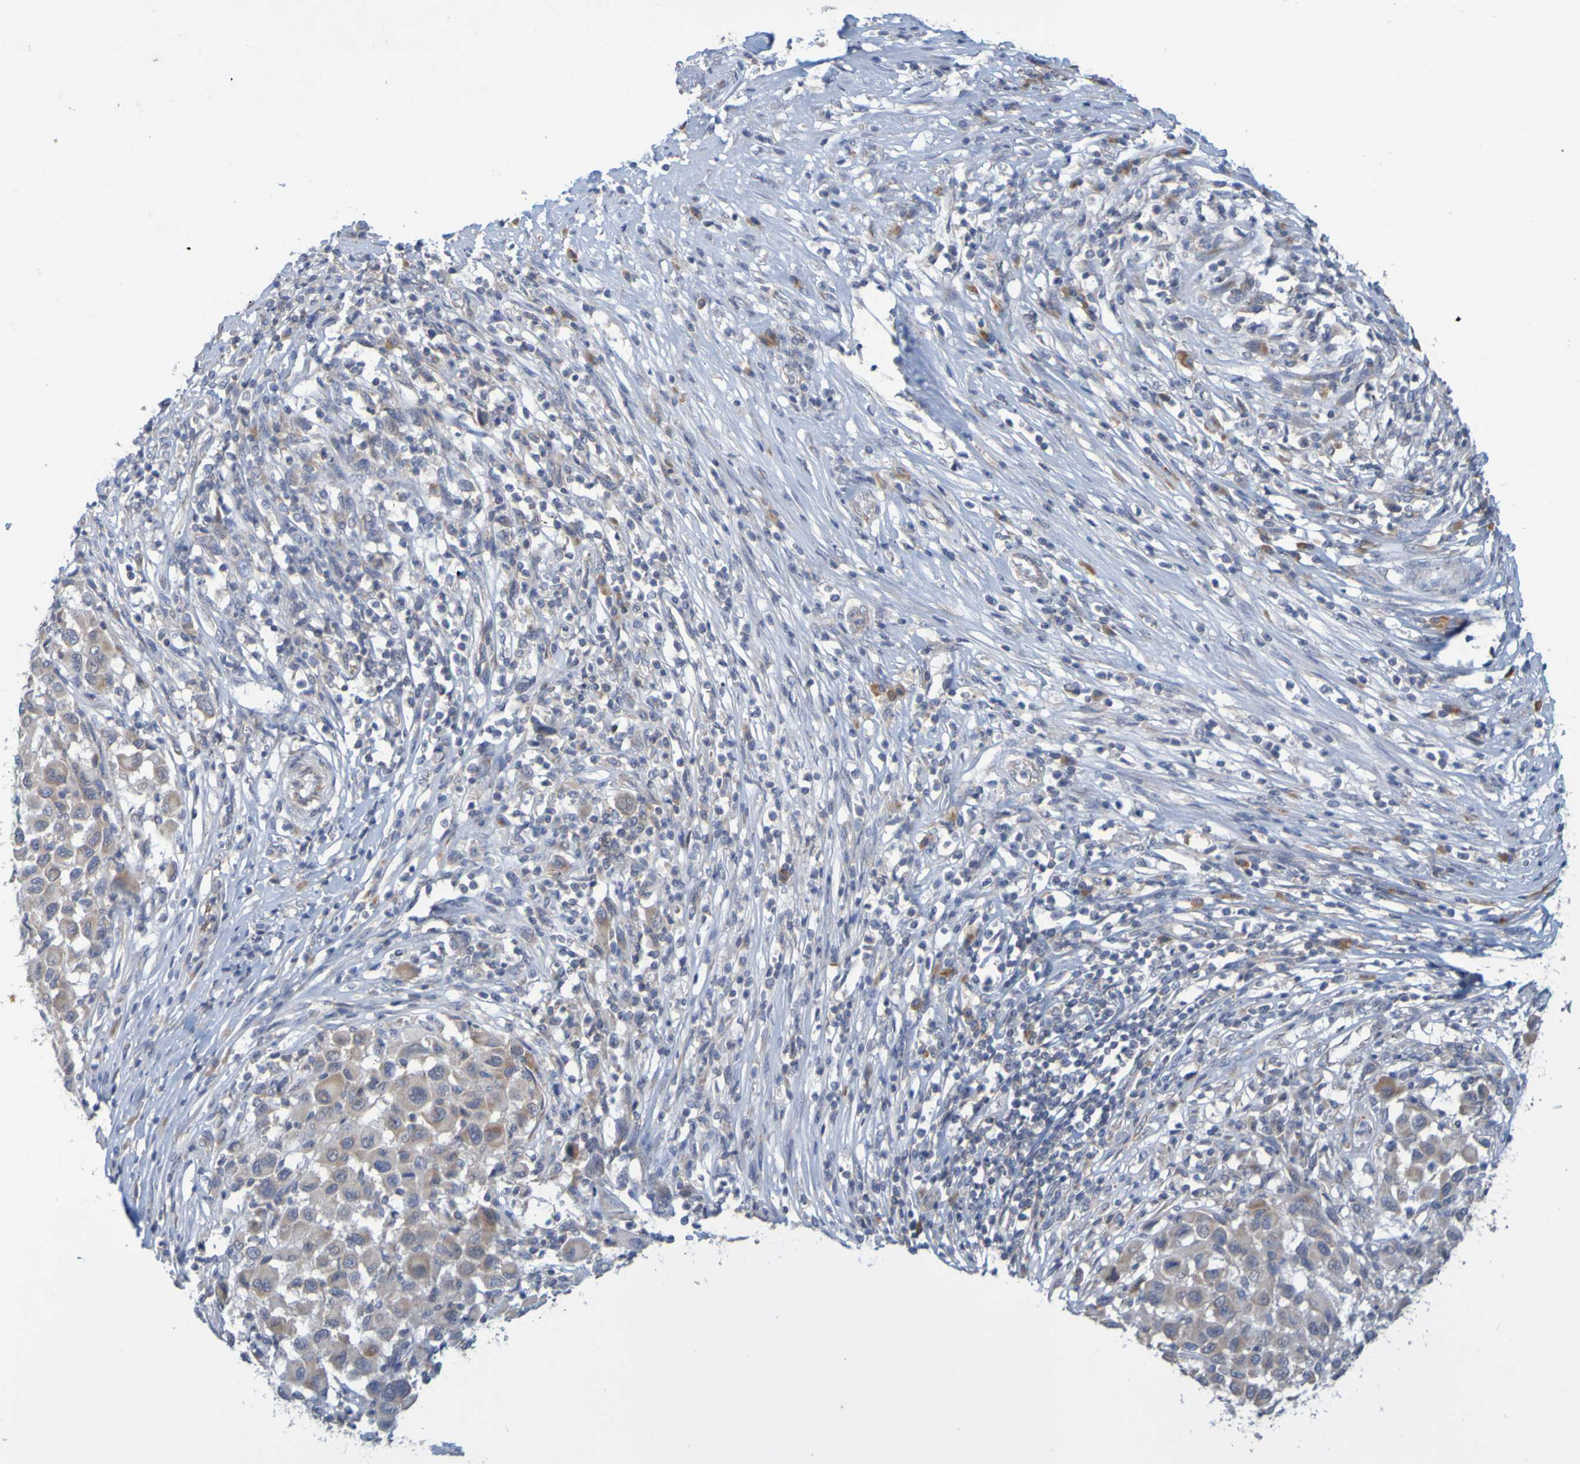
{"staining": {"intensity": "weak", "quantity": ">75%", "location": "cytoplasmic/membranous"}, "tissue": "melanoma", "cell_type": "Tumor cells", "image_type": "cancer", "snomed": [{"axis": "morphology", "description": "Malignant melanoma, Metastatic site"}, {"axis": "topography", "description": "Lymph node"}], "caption": "Malignant melanoma (metastatic site) stained with a brown dye reveals weak cytoplasmic/membranous positive positivity in approximately >75% of tumor cells.", "gene": "MOGS", "patient": {"sex": "male", "age": 61}}